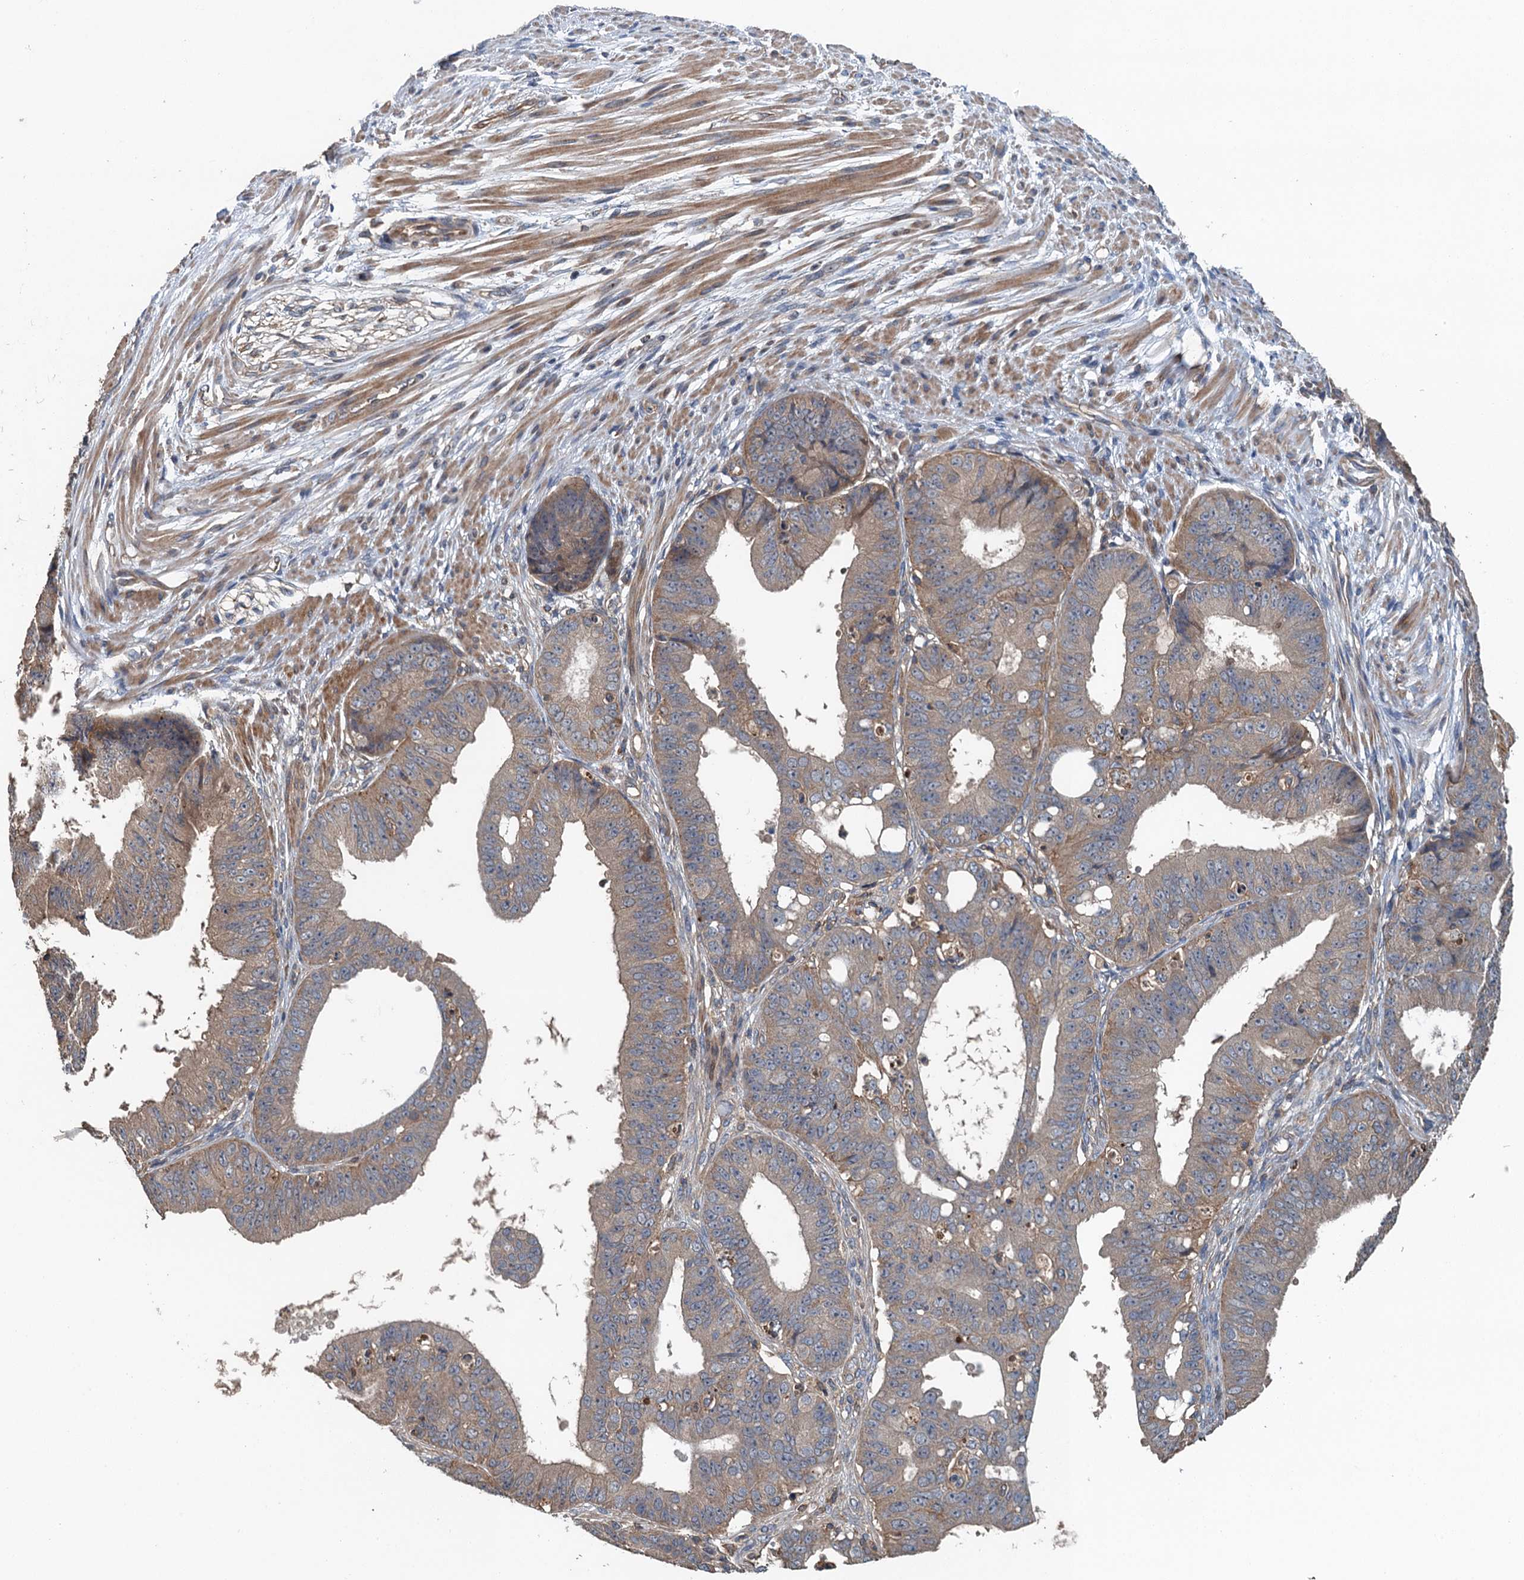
{"staining": {"intensity": "weak", "quantity": "25%-75%", "location": "cytoplasmic/membranous"}, "tissue": "ovarian cancer", "cell_type": "Tumor cells", "image_type": "cancer", "snomed": [{"axis": "morphology", "description": "Carcinoma, endometroid"}, {"axis": "topography", "description": "Appendix"}, {"axis": "topography", "description": "Ovary"}], "caption": "This is an image of IHC staining of ovarian cancer (endometroid carcinoma), which shows weak staining in the cytoplasmic/membranous of tumor cells.", "gene": "BORCS5", "patient": {"sex": "female", "age": 42}}